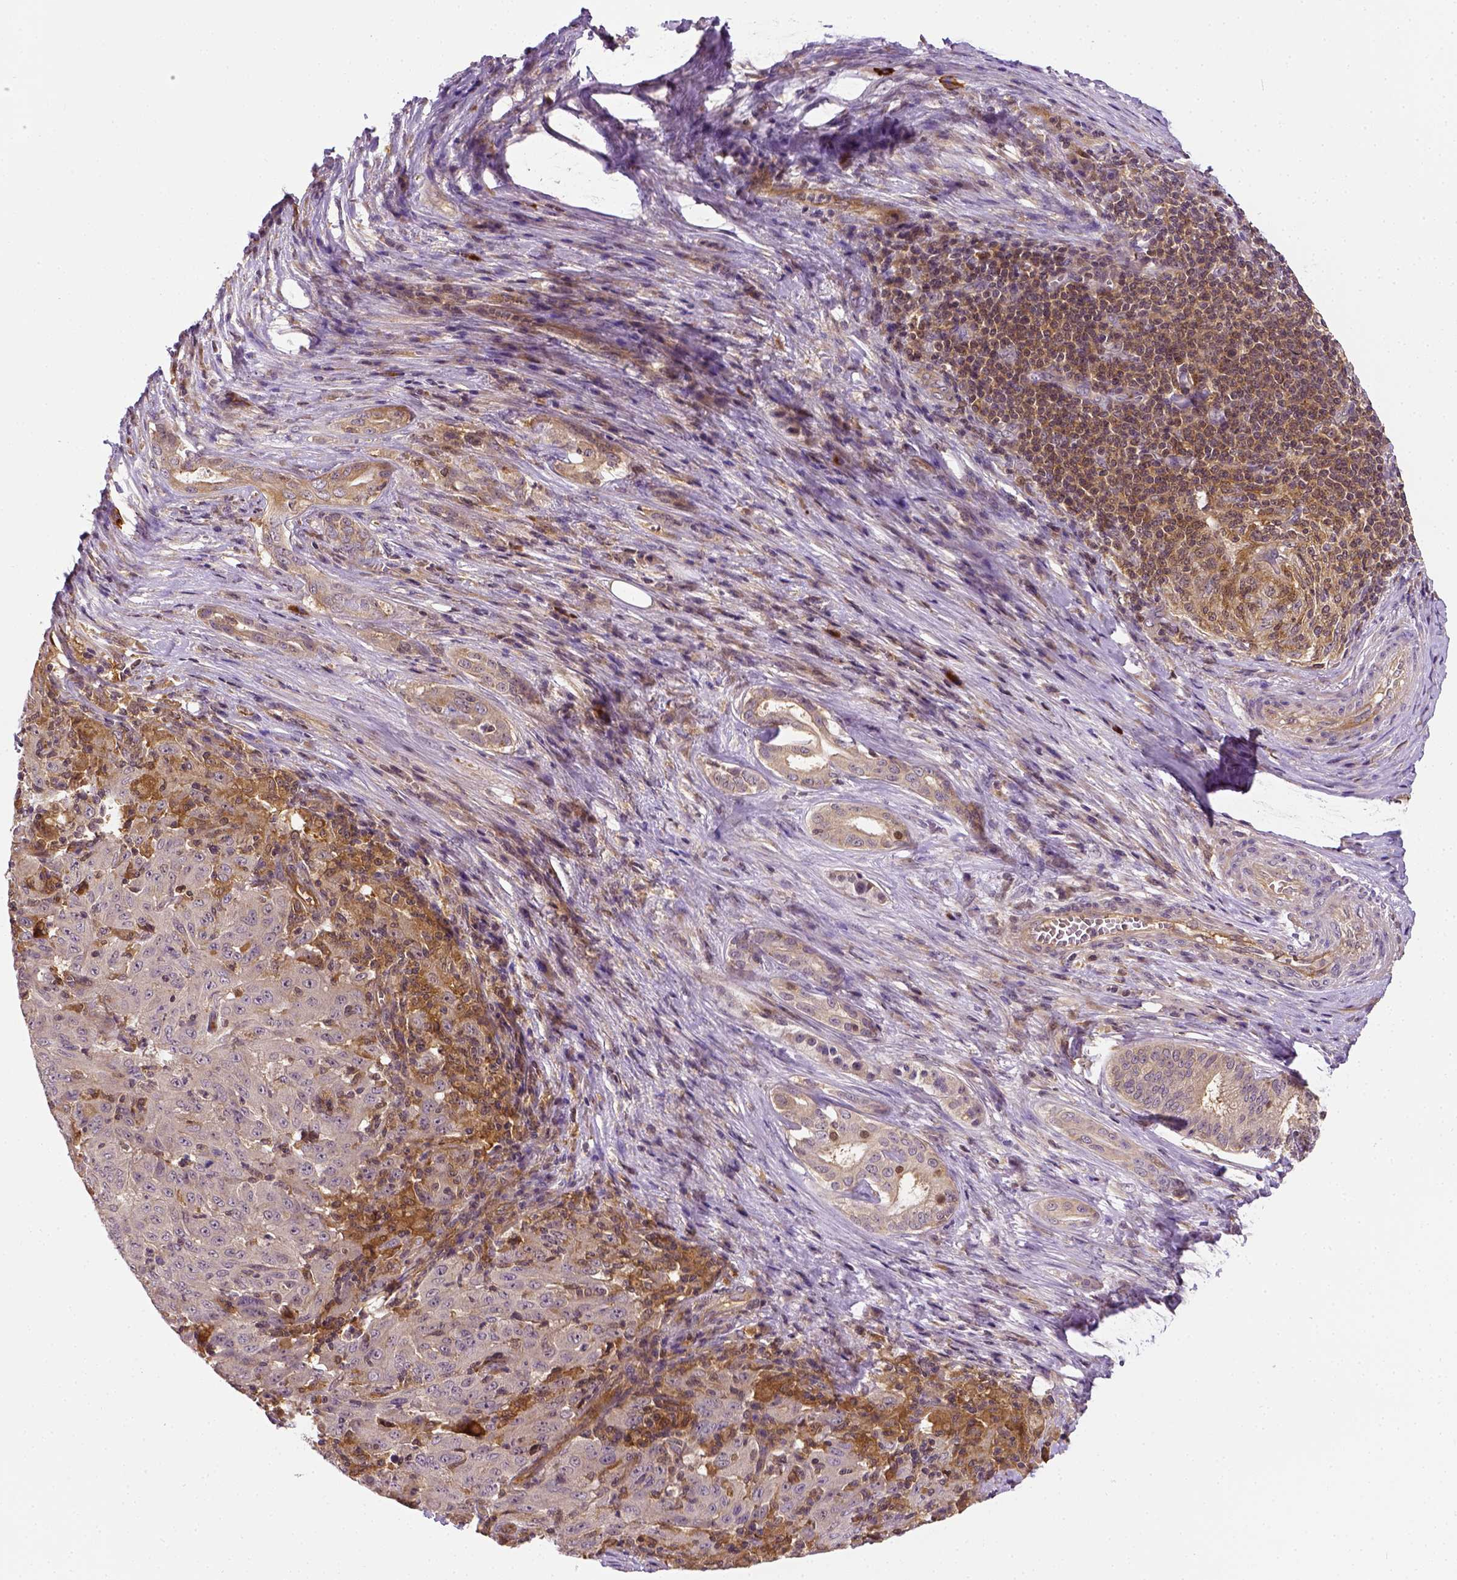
{"staining": {"intensity": "weak", "quantity": "<25%", "location": "cytoplasmic/membranous"}, "tissue": "pancreatic cancer", "cell_type": "Tumor cells", "image_type": "cancer", "snomed": [{"axis": "morphology", "description": "Adenocarcinoma, NOS"}, {"axis": "topography", "description": "Pancreas"}], "caption": "Immunohistochemistry (IHC) image of pancreatic adenocarcinoma stained for a protein (brown), which displays no positivity in tumor cells.", "gene": "MATK", "patient": {"sex": "male", "age": 63}}